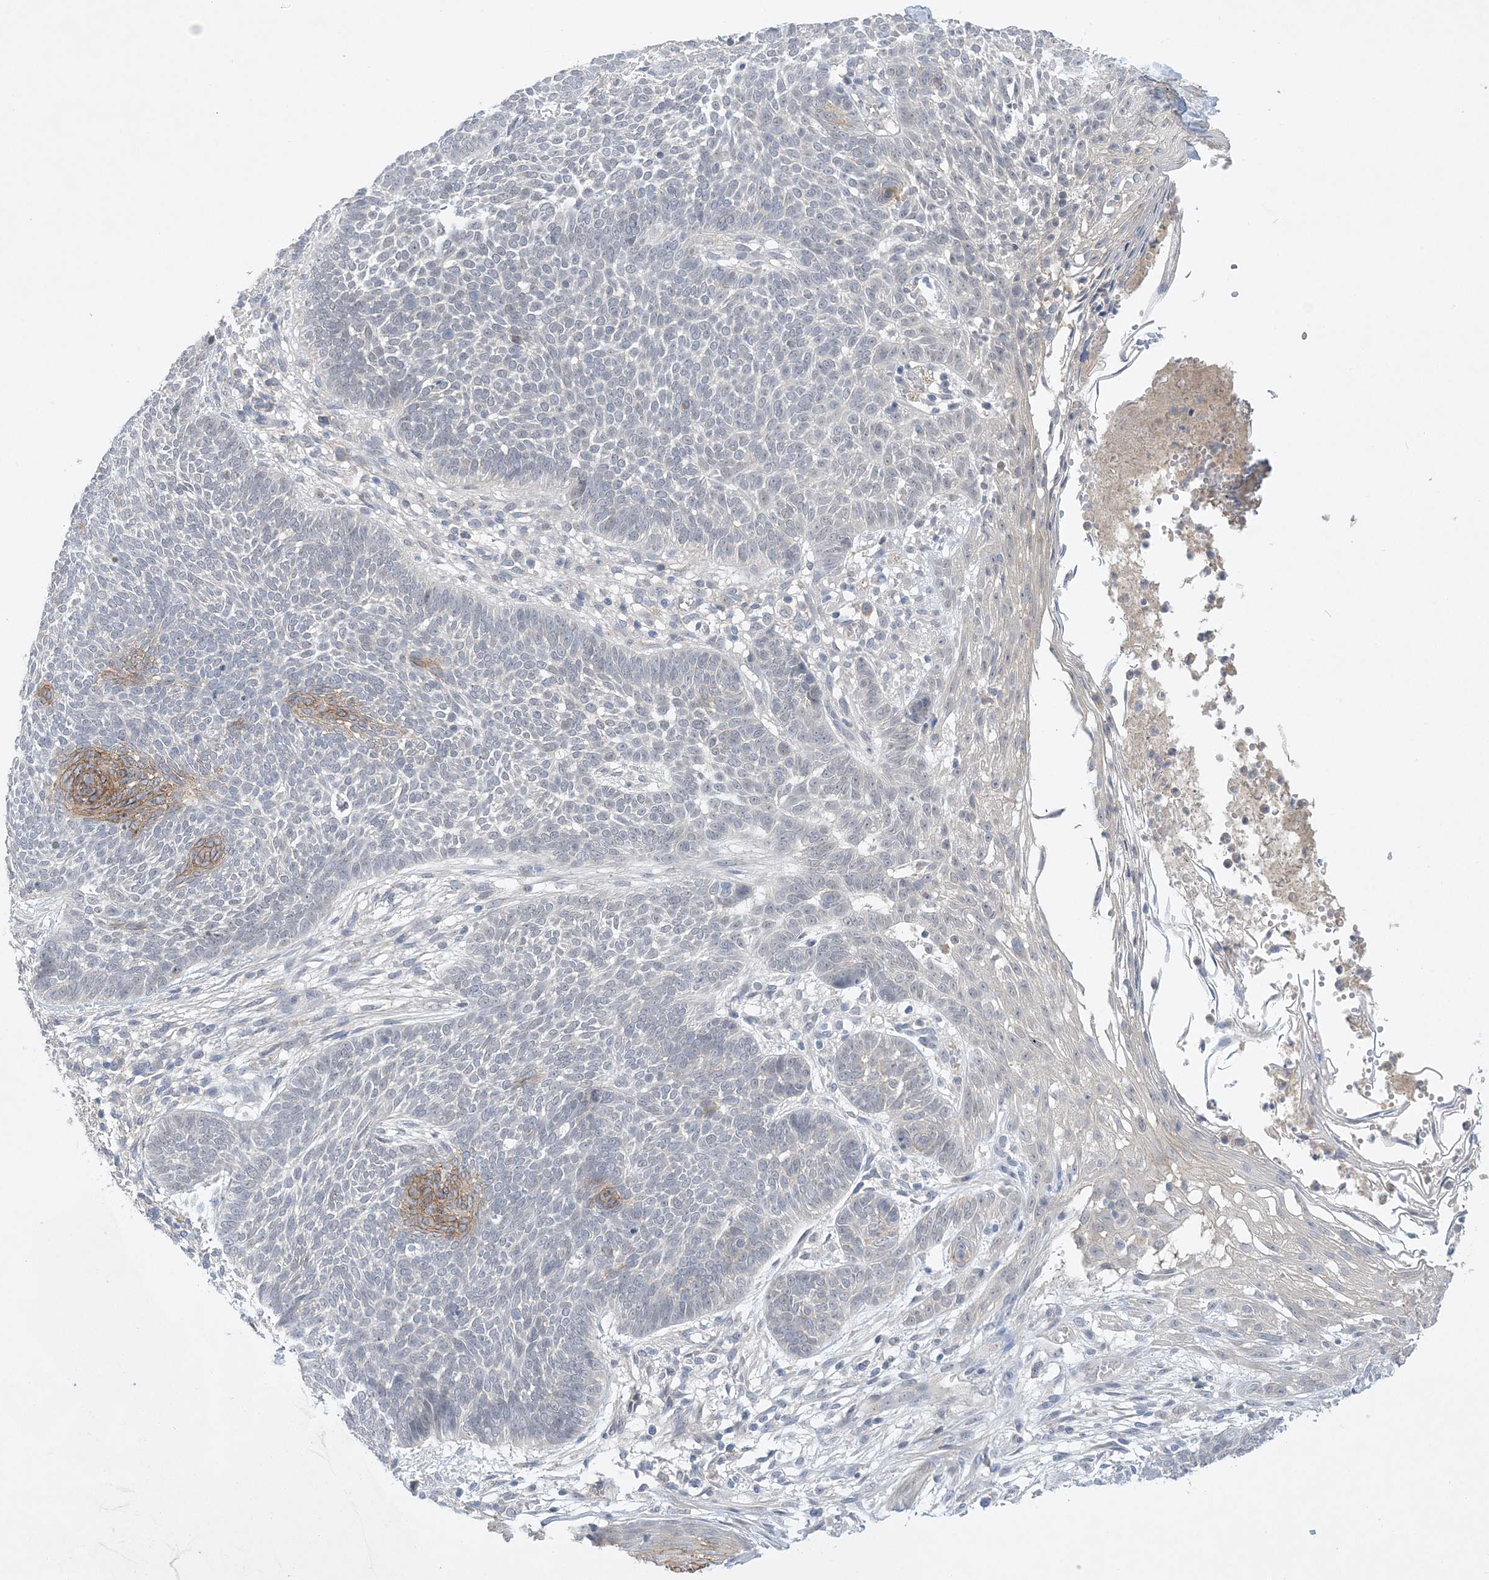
{"staining": {"intensity": "moderate", "quantity": "<25%", "location": "cytoplasmic/membranous"}, "tissue": "skin cancer", "cell_type": "Tumor cells", "image_type": "cancer", "snomed": [{"axis": "morphology", "description": "Normal tissue, NOS"}, {"axis": "morphology", "description": "Basal cell carcinoma"}, {"axis": "topography", "description": "Skin"}], "caption": "Protein staining by immunohistochemistry demonstrates moderate cytoplasmic/membranous positivity in about <25% of tumor cells in skin cancer.", "gene": "ANKRD35", "patient": {"sex": "male", "age": 64}}